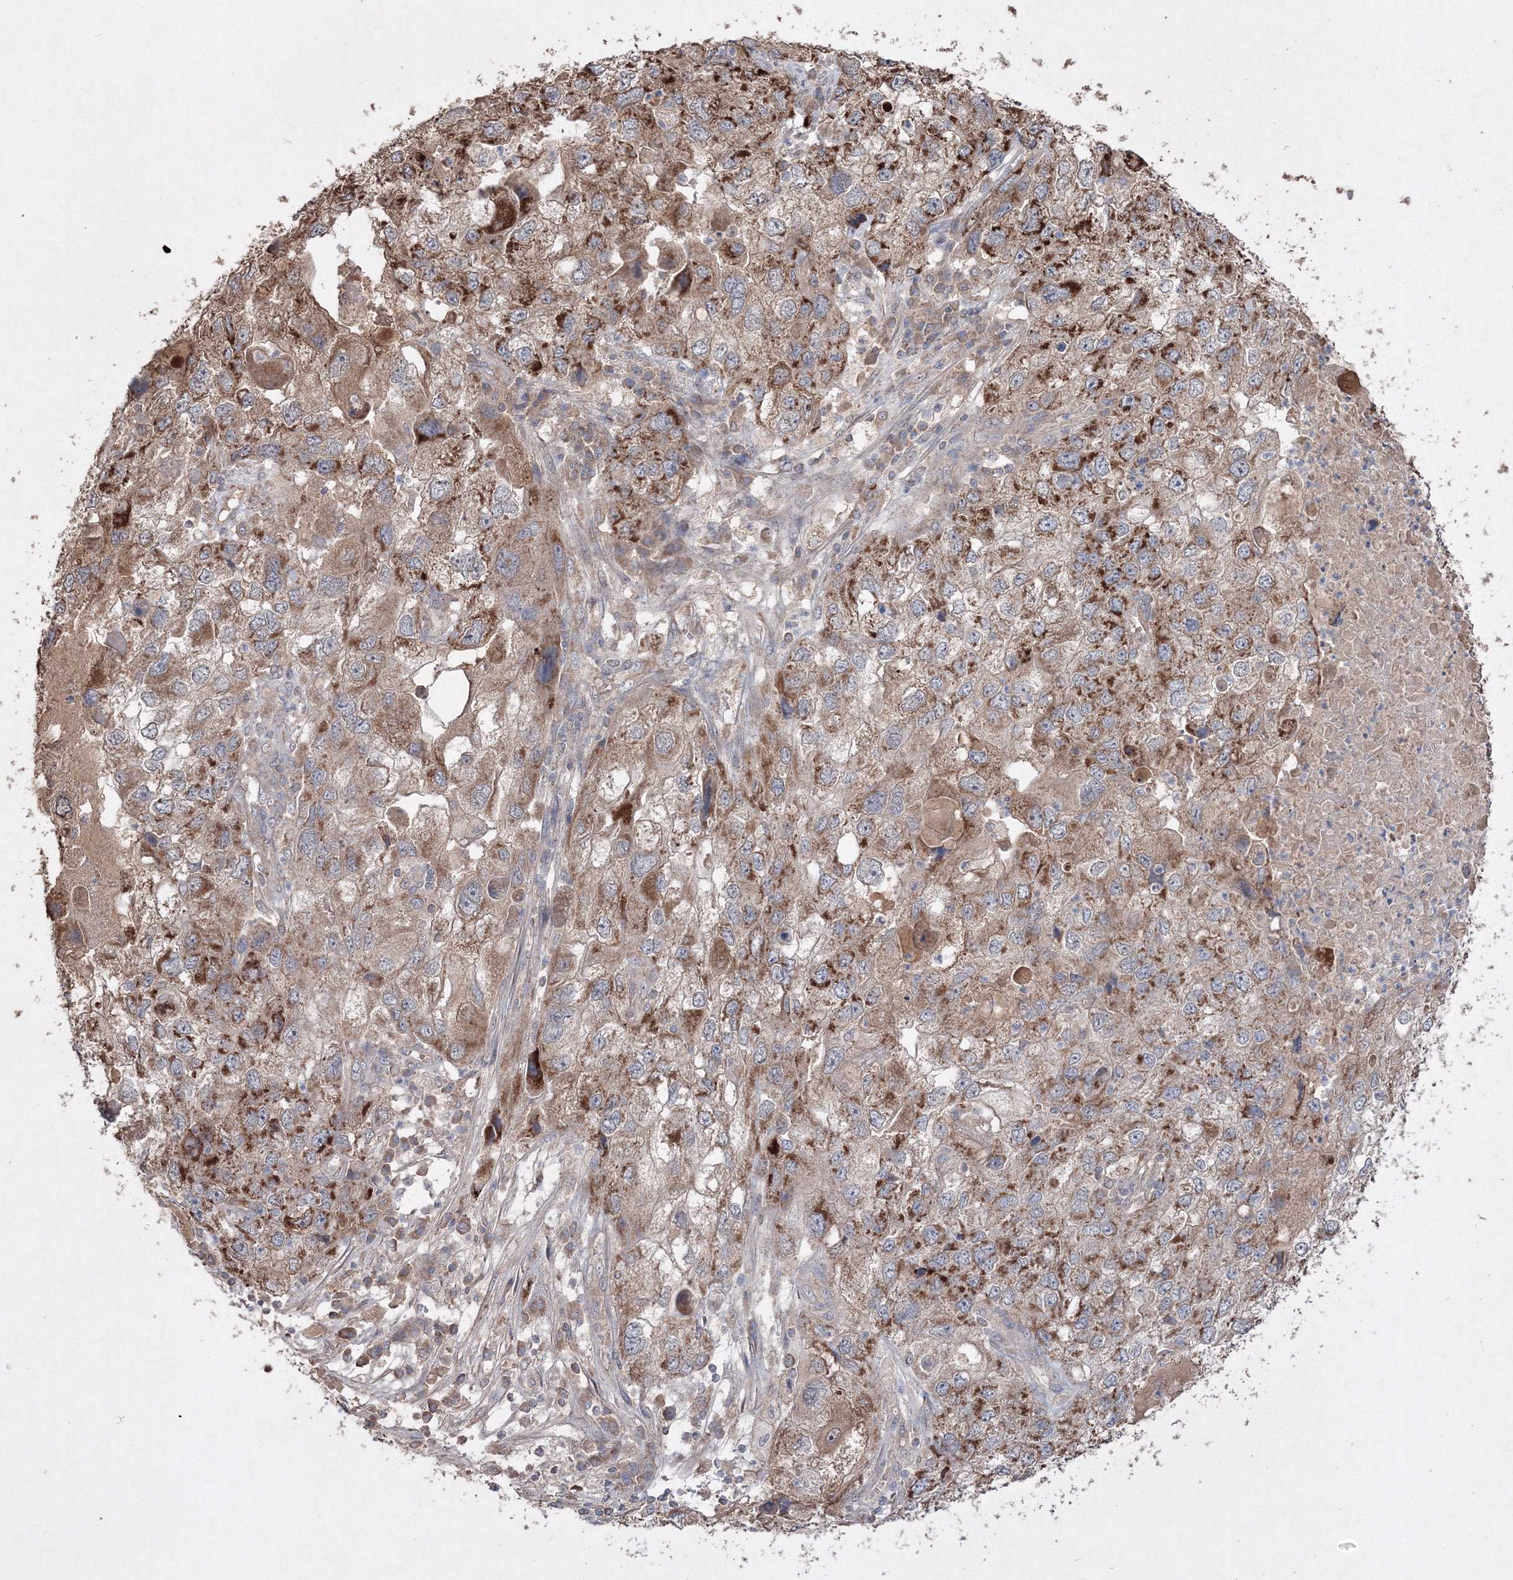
{"staining": {"intensity": "moderate", "quantity": ">75%", "location": "cytoplasmic/membranous"}, "tissue": "endometrial cancer", "cell_type": "Tumor cells", "image_type": "cancer", "snomed": [{"axis": "morphology", "description": "Adenocarcinoma, NOS"}, {"axis": "topography", "description": "Endometrium"}], "caption": "An immunohistochemistry (IHC) histopathology image of tumor tissue is shown. Protein staining in brown highlights moderate cytoplasmic/membranous positivity in endometrial cancer (adenocarcinoma) within tumor cells.", "gene": "GRSF1", "patient": {"sex": "female", "age": 49}}